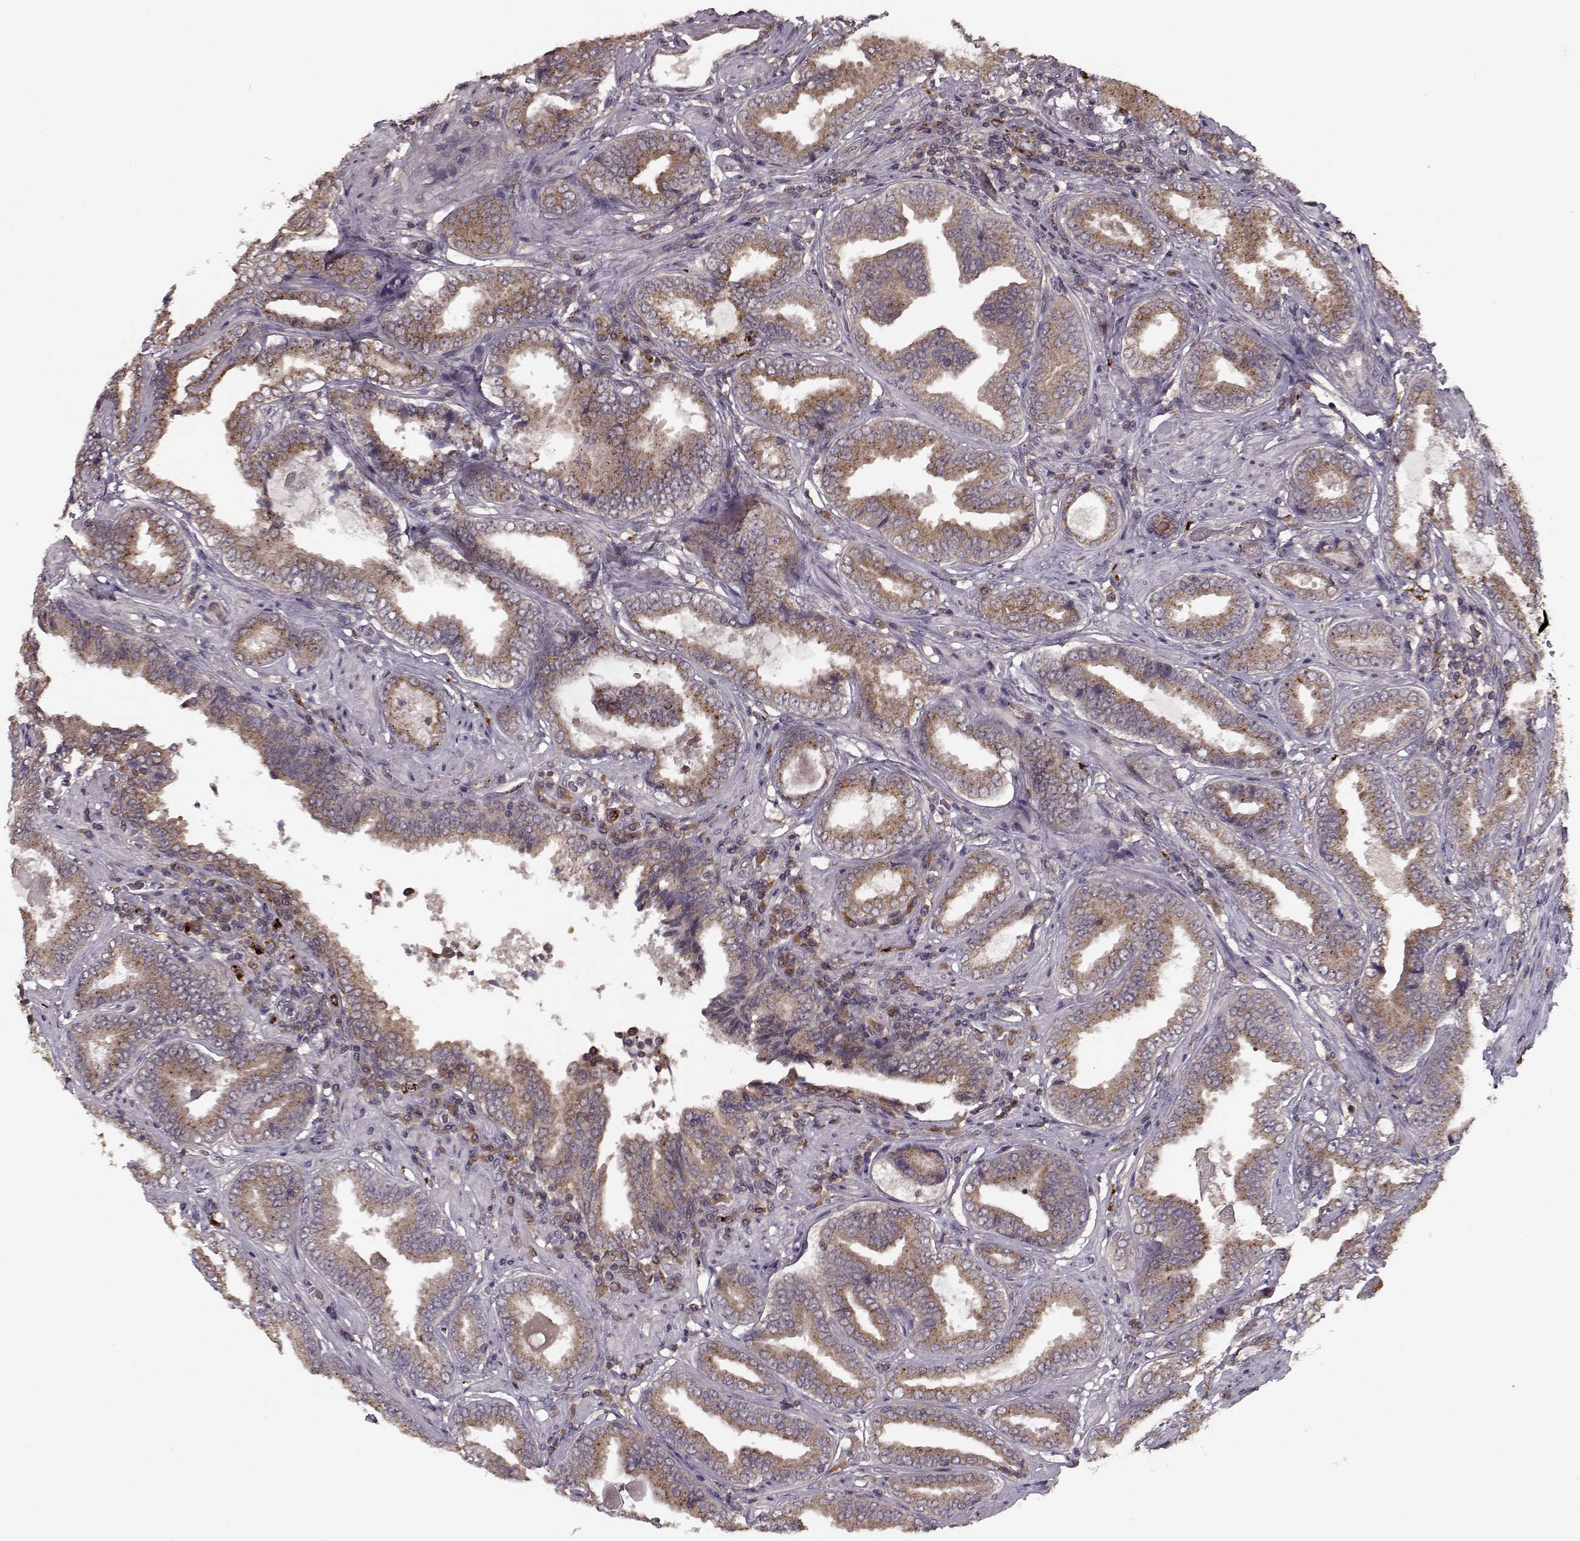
{"staining": {"intensity": "weak", "quantity": ">75%", "location": "cytoplasmic/membranous"}, "tissue": "prostate cancer", "cell_type": "Tumor cells", "image_type": "cancer", "snomed": [{"axis": "morphology", "description": "Adenocarcinoma, NOS"}, {"axis": "topography", "description": "Prostate"}], "caption": "Immunohistochemical staining of prostate adenocarcinoma exhibits low levels of weak cytoplasmic/membranous staining in about >75% of tumor cells.", "gene": "YIPF5", "patient": {"sex": "male", "age": 64}}